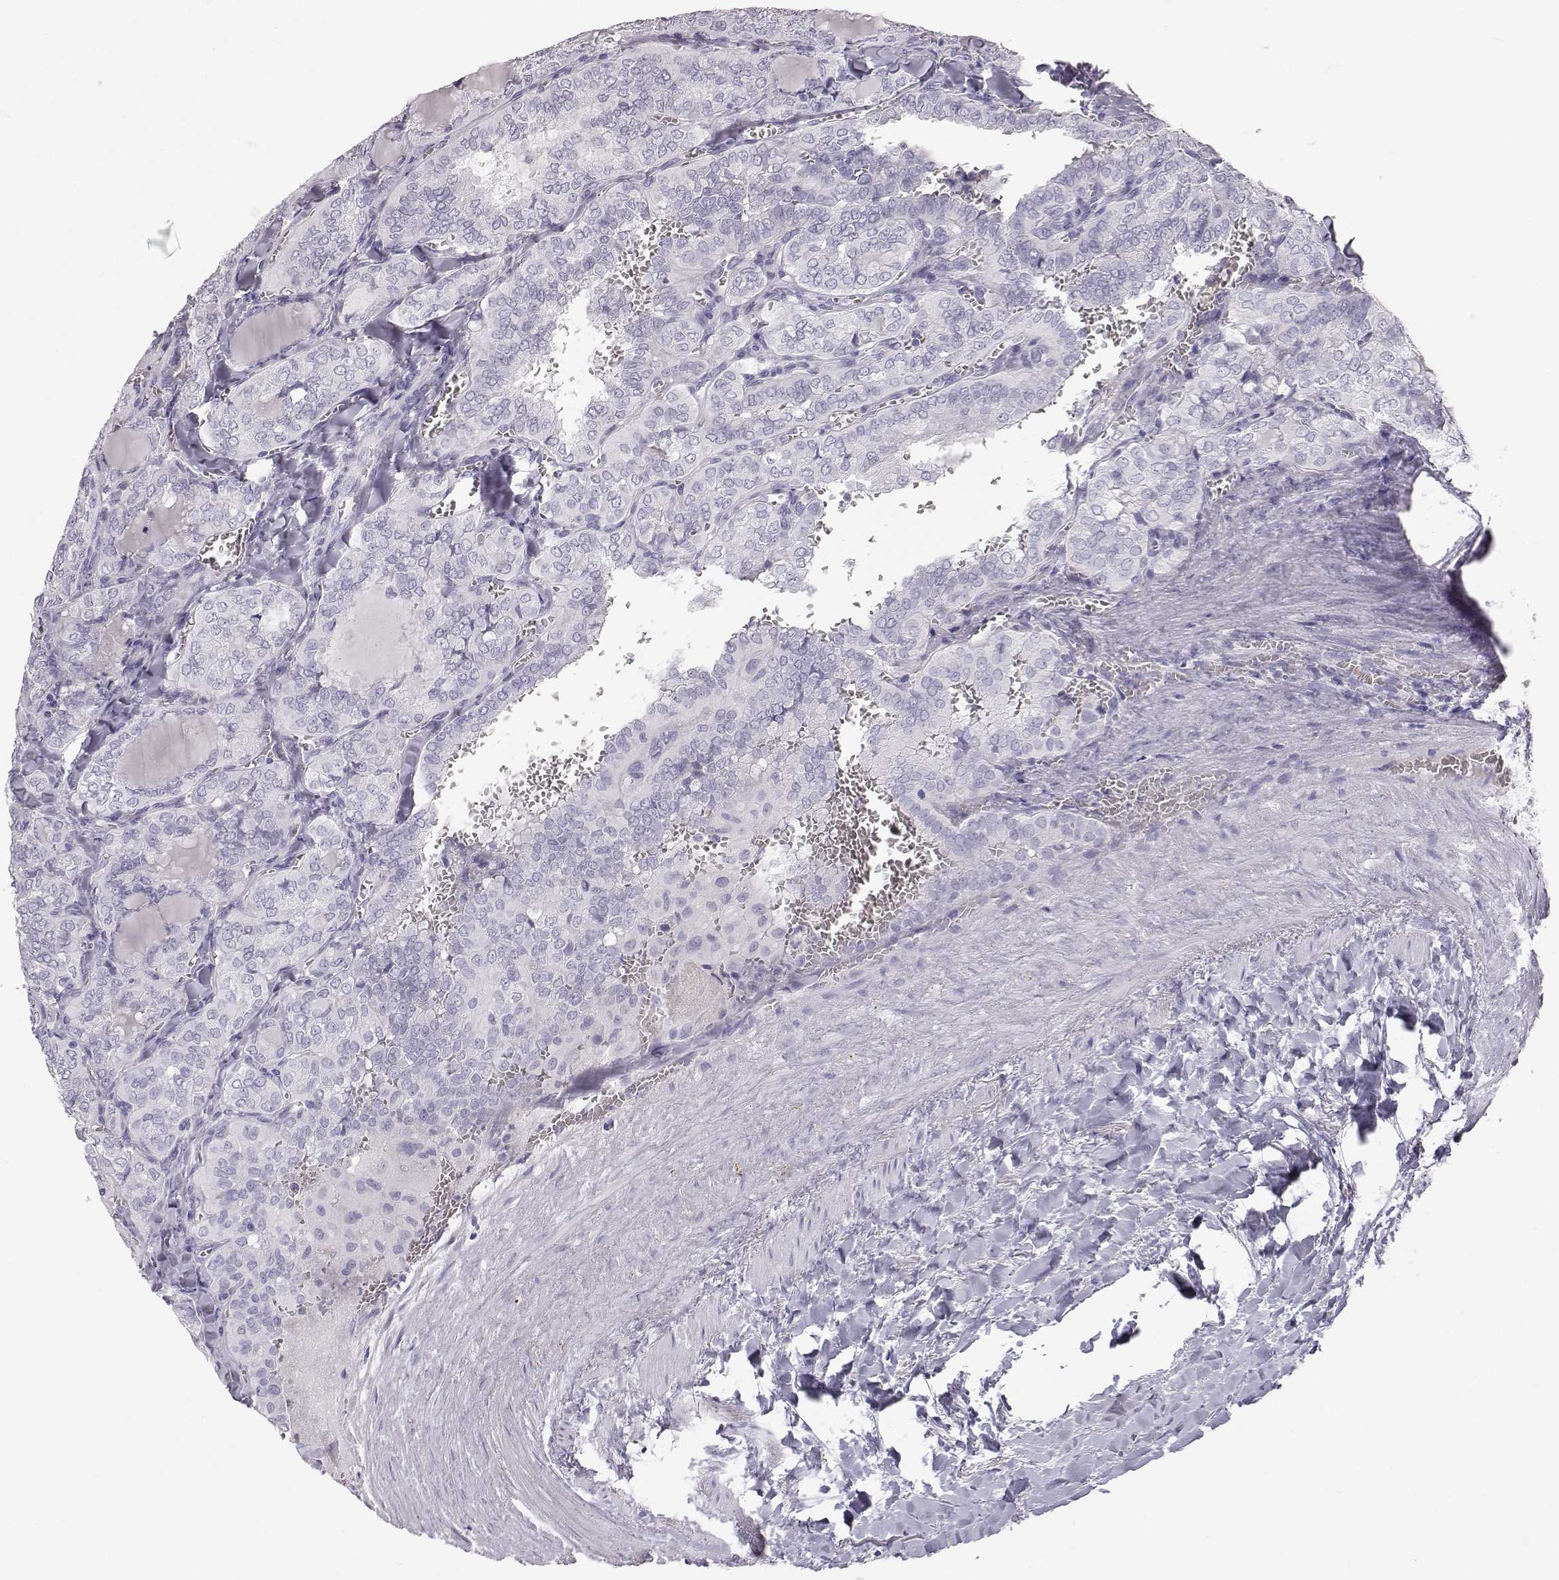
{"staining": {"intensity": "negative", "quantity": "none", "location": "none"}, "tissue": "thyroid cancer", "cell_type": "Tumor cells", "image_type": "cancer", "snomed": [{"axis": "morphology", "description": "Papillary adenocarcinoma, NOS"}, {"axis": "topography", "description": "Thyroid gland"}], "caption": "Immunohistochemical staining of thyroid cancer (papillary adenocarcinoma) displays no significant expression in tumor cells.", "gene": "KRTAP16-1", "patient": {"sex": "female", "age": 41}}